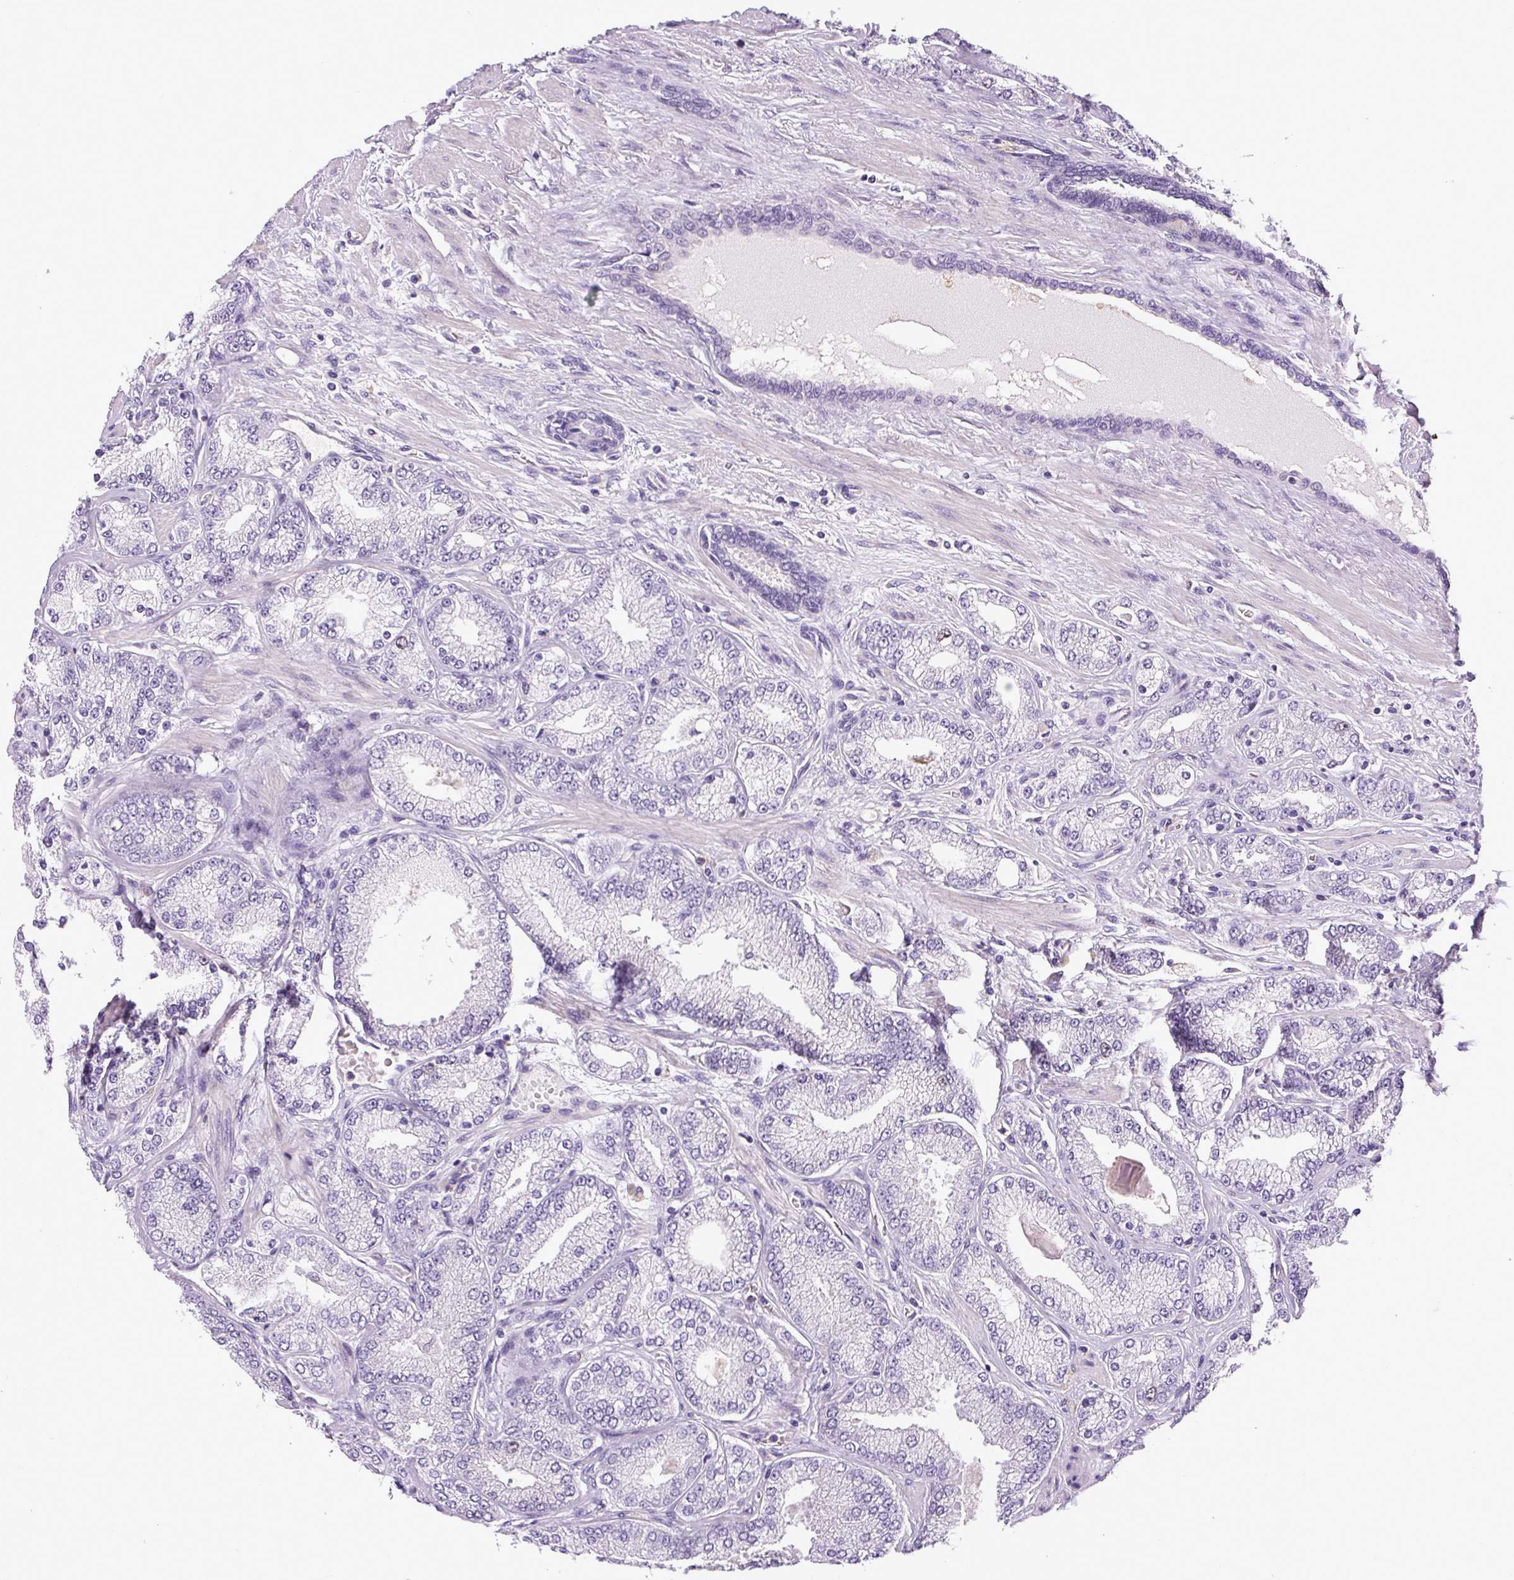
{"staining": {"intensity": "negative", "quantity": "none", "location": "none"}, "tissue": "prostate cancer", "cell_type": "Tumor cells", "image_type": "cancer", "snomed": [{"axis": "morphology", "description": "Adenocarcinoma, High grade"}, {"axis": "topography", "description": "Prostate"}], "caption": "This is an immunohistochemistry (IHC) image of human prostate cancer. There is no expression in tumor cells.", "gene": "KIFC1", "patient": {"sex": "male", "age": 68}}